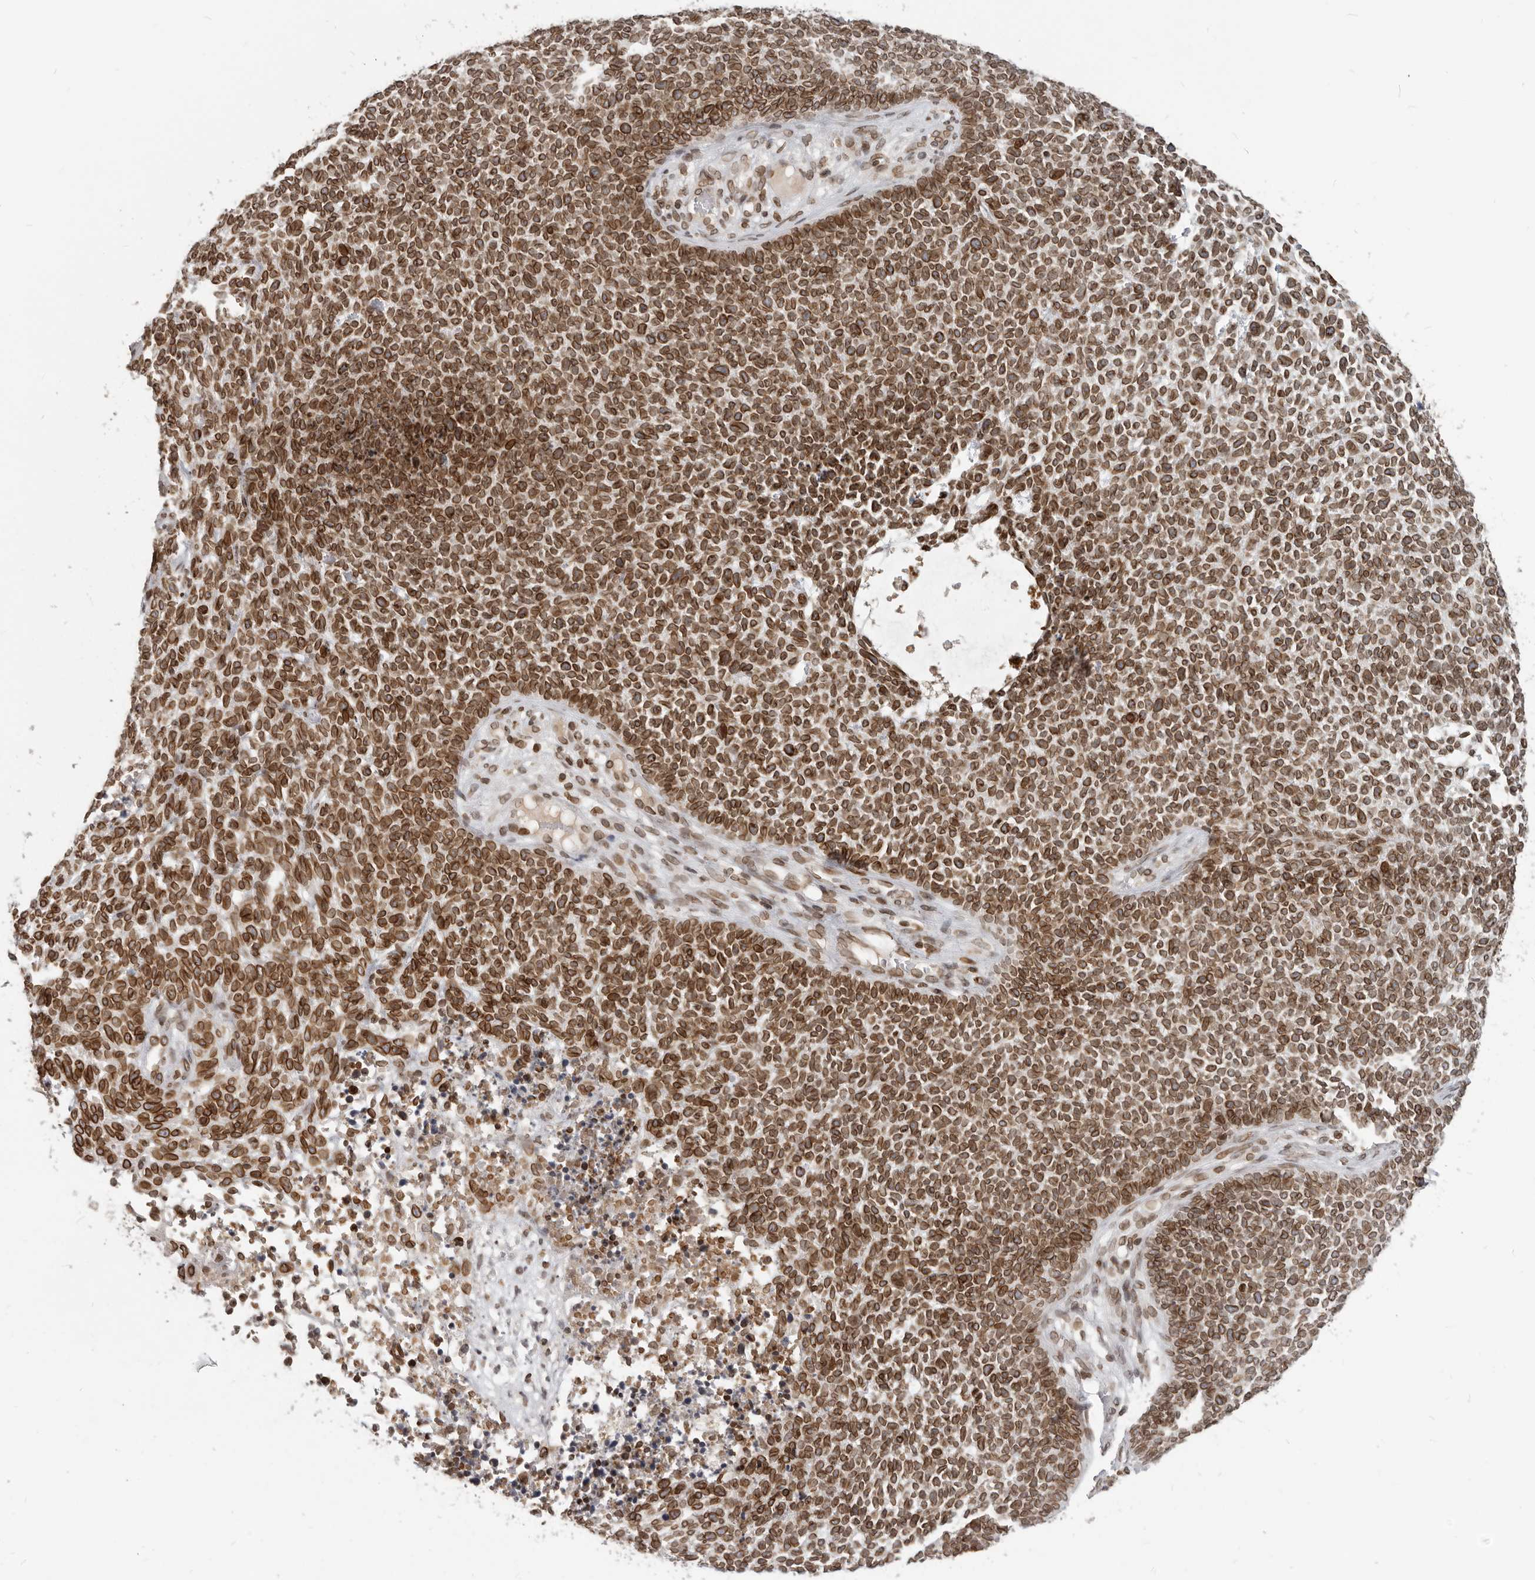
{"staining": {"intensity": "strong", "quantity": ">75%", "location": "cytoplasmic/membranous,nuclear"}, "tissue": "skin cancer", "cell_type": "Tumor cells", "image_type": "cancer", "snomed": [{"axis": "morphology", "description": "Basal cell carcinoma"}, {"axis": "topography", "description": "Skin"}], "caption": "An image of human skin cancer (basal cell carcinoma) stained for a protein displays strong cytoplasmic/membranous and nuclear brown staining in tumor cells.", "gene": "NUP153", "patient": {"sex": "female", "age": 84}}